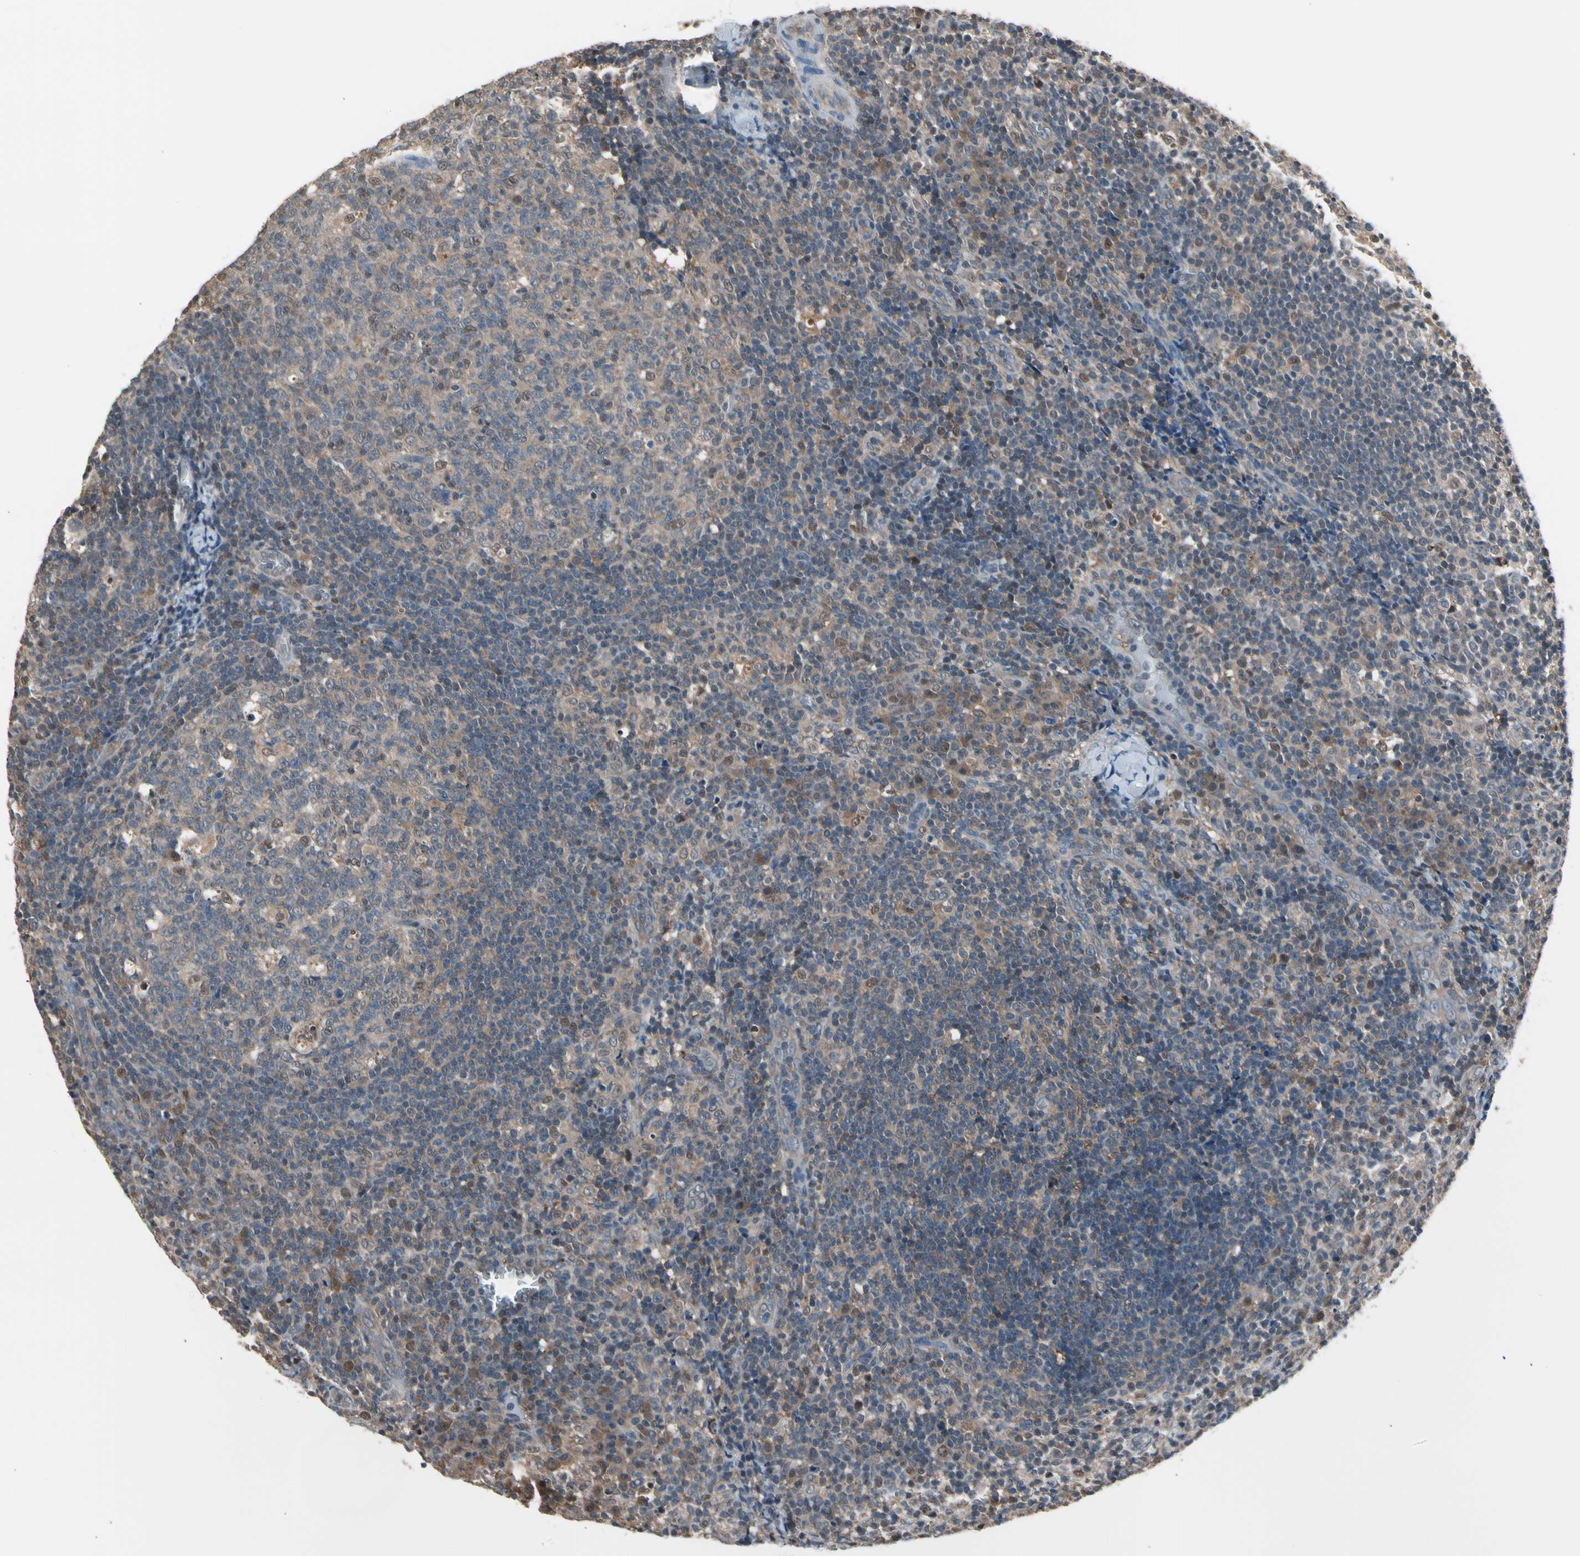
{"staining": {"intensity": "weak", "quantity": "<25%", "location": "cytoplasmic/membranous,nuclear"}, "tissue": "lymph node", "cell_type": "Germinal center cells", "image_type": "normal", "snomed": [{"axis": "morphology", "description": "Normal tissue, NOS"}, {"axis": "morphology", "description": "Inflammation, NOS"}, {"axis": "topography", "description": "Lymph node"}], "caption": "Protein analysis of normal lymph node exhibits no significant staining in germinal center cells. (IHC, brightfield microscopy, high magnification).", "gene": "ENSG00000256646", "patient": {"sex": "male", "age": 55}}